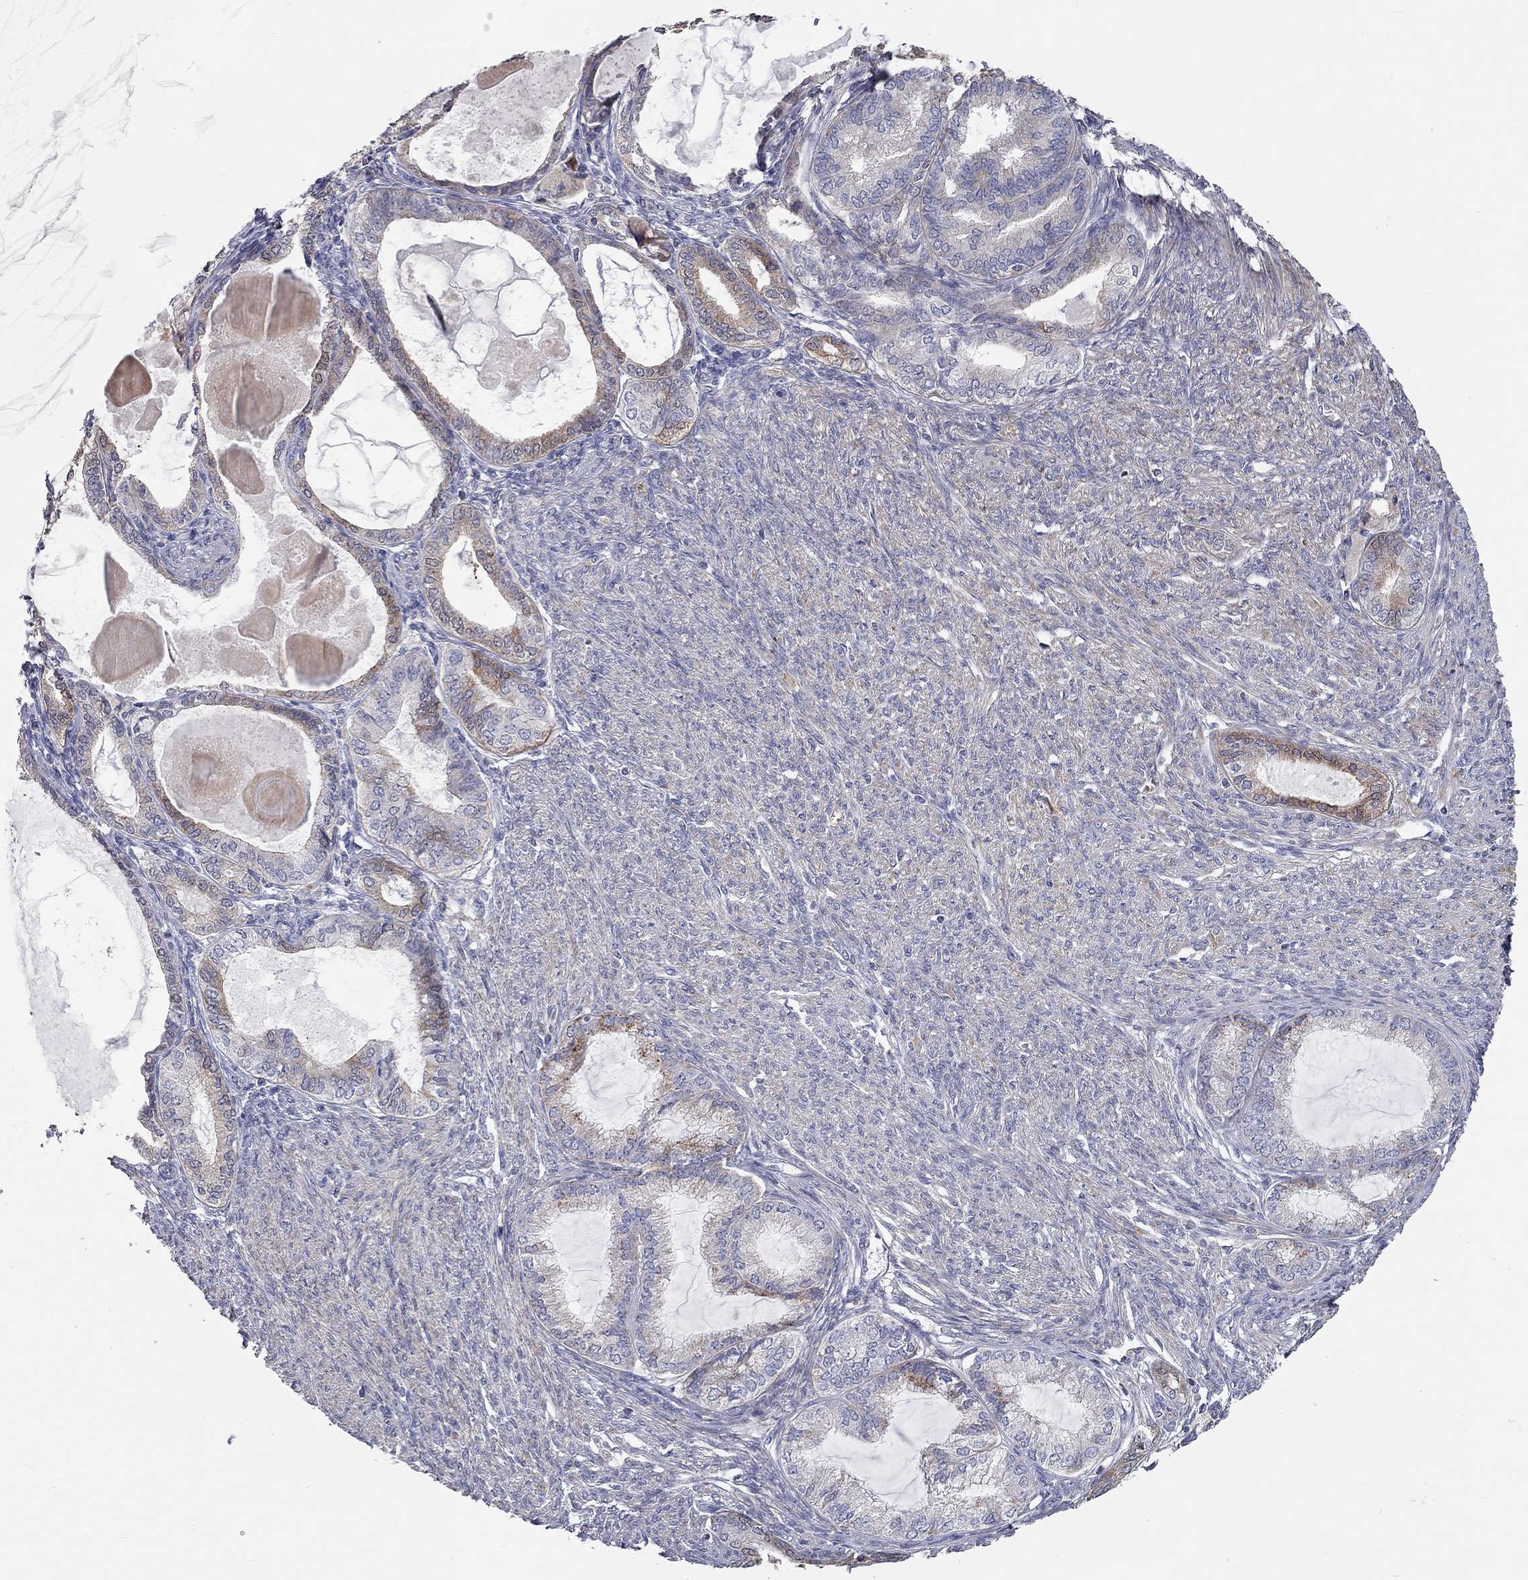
{"staining": {"intensity": "moderate", "quantity": "<25%", "location": "cytoplasmic/membranous"}, "tissue": "endometrial cancer", "cell_type": "Tumor cells", "image_type": "cancer", "snomed": [{"axis": "morphology", "description": "Adenocarcinoma, NOS"}, {"axis": "topography", "description": "Endometrium"}], "caption": "This image displays endometrial adenocarcinoma stained with immunohistochemistry to label a protein in brown. The cytoplasmic/membranous of tumor cells show moderate positivity for the protein. Nuclei are counter-stained blue.", "gene": "KANSL1L", "patient": {"sex": "female", "age": 86}}